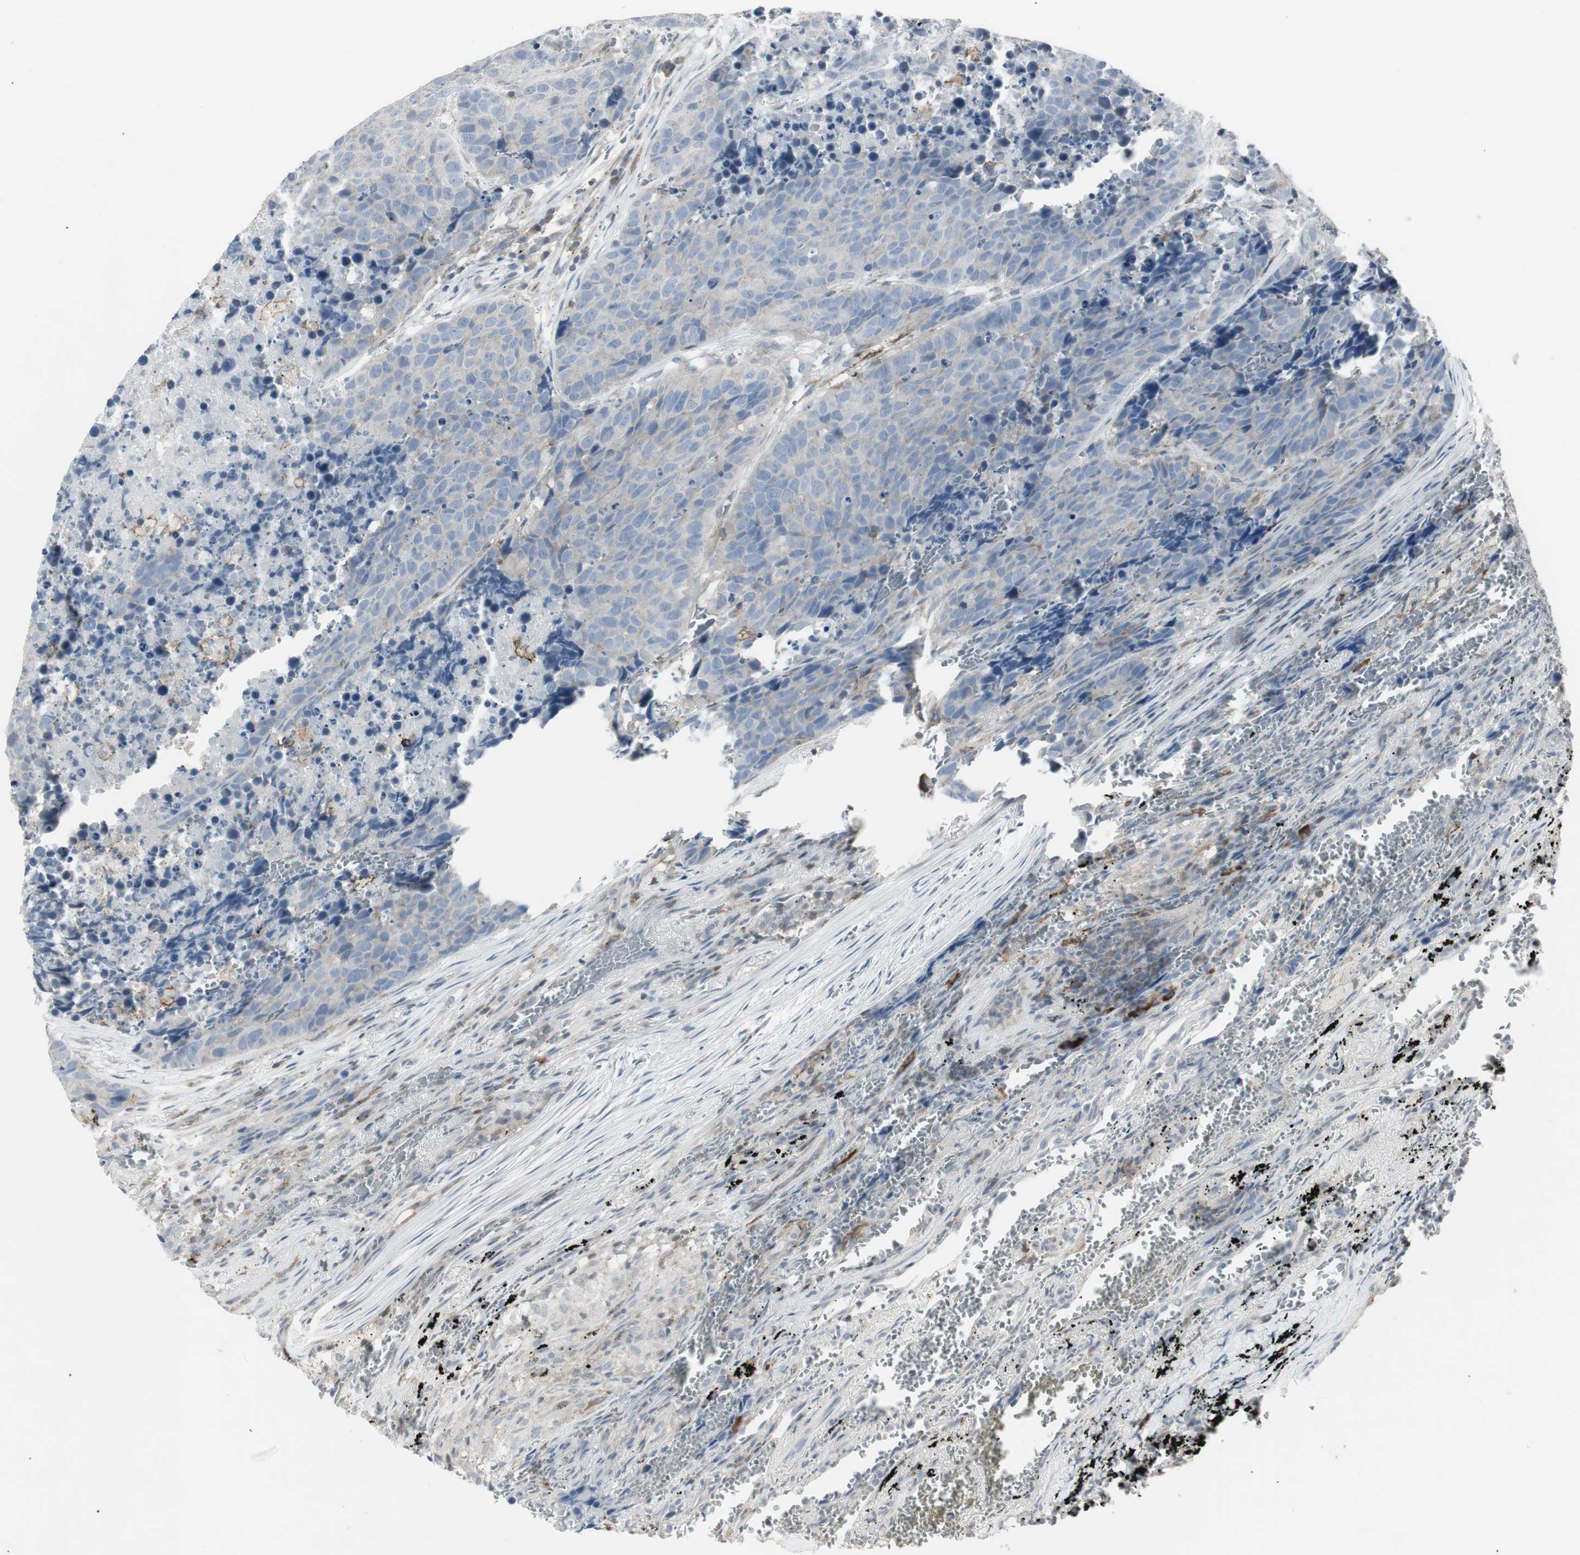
{"staining": {"intensity": "negative", "quantity": "none", "location": "none"}, "tissue": "carcinoid", "cell_type": "Tumor cells", "image_type": "cancer", "snomed": [{"axis": "morphology", "description": "Carcinoid, malignant, NOS"}, {"axis": "topography", "description": "Lung"}], "caption": "A micrograph of malignant carcinoid stained for a protein reveals no brown staining in tumor cells.", "gene": "MAP4K4", "patient": {"sex": "male", "age": 60}}